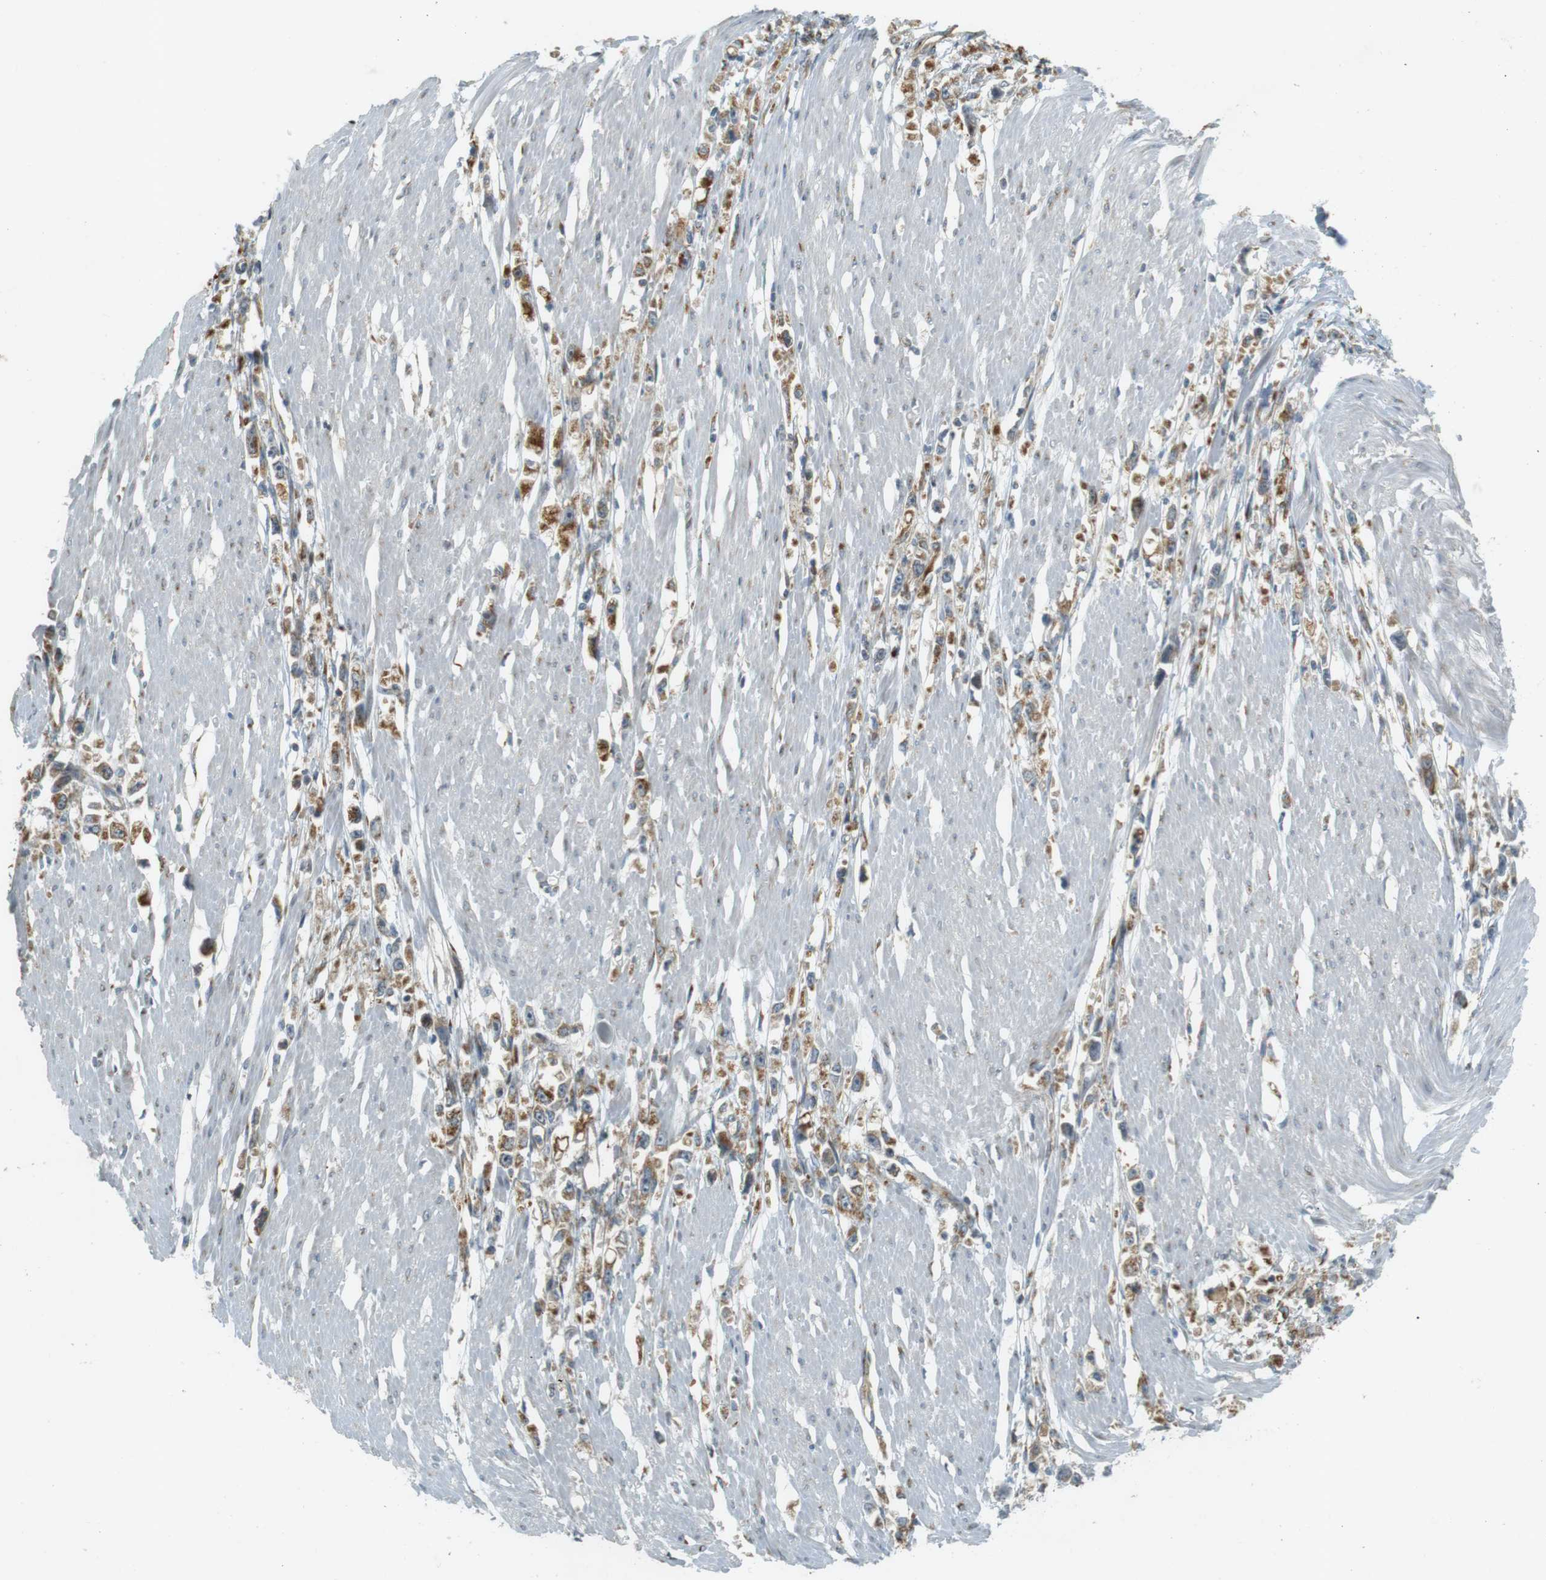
{"staining": {"intensity": "moderate", "quantity": "25%-75%", "location": "cytoplasmic/membranous"}, "tissue": "stomach cancer", "cell_type": "Tumor cells", "image_type": "cancer", "snomed": [{"axis": "morphology", "description": "Adenocarcinoma, NOS"}, {"axis": "topography", "description": "Stomach, lower"}], "caption": "The photomicrograph displays a brown stain indicating the presence of a protein in the cytoplasmic/membranous of tumor cells in stomach cancer. The protein is stained brown, and the nuclei are stained in blue (DAB (3,3'-diaminobenzidine) IHC with brightfield microscopy, high magnification).", "gene": "SLC41A1", "patient": {"sex": "female", "age": 93}}